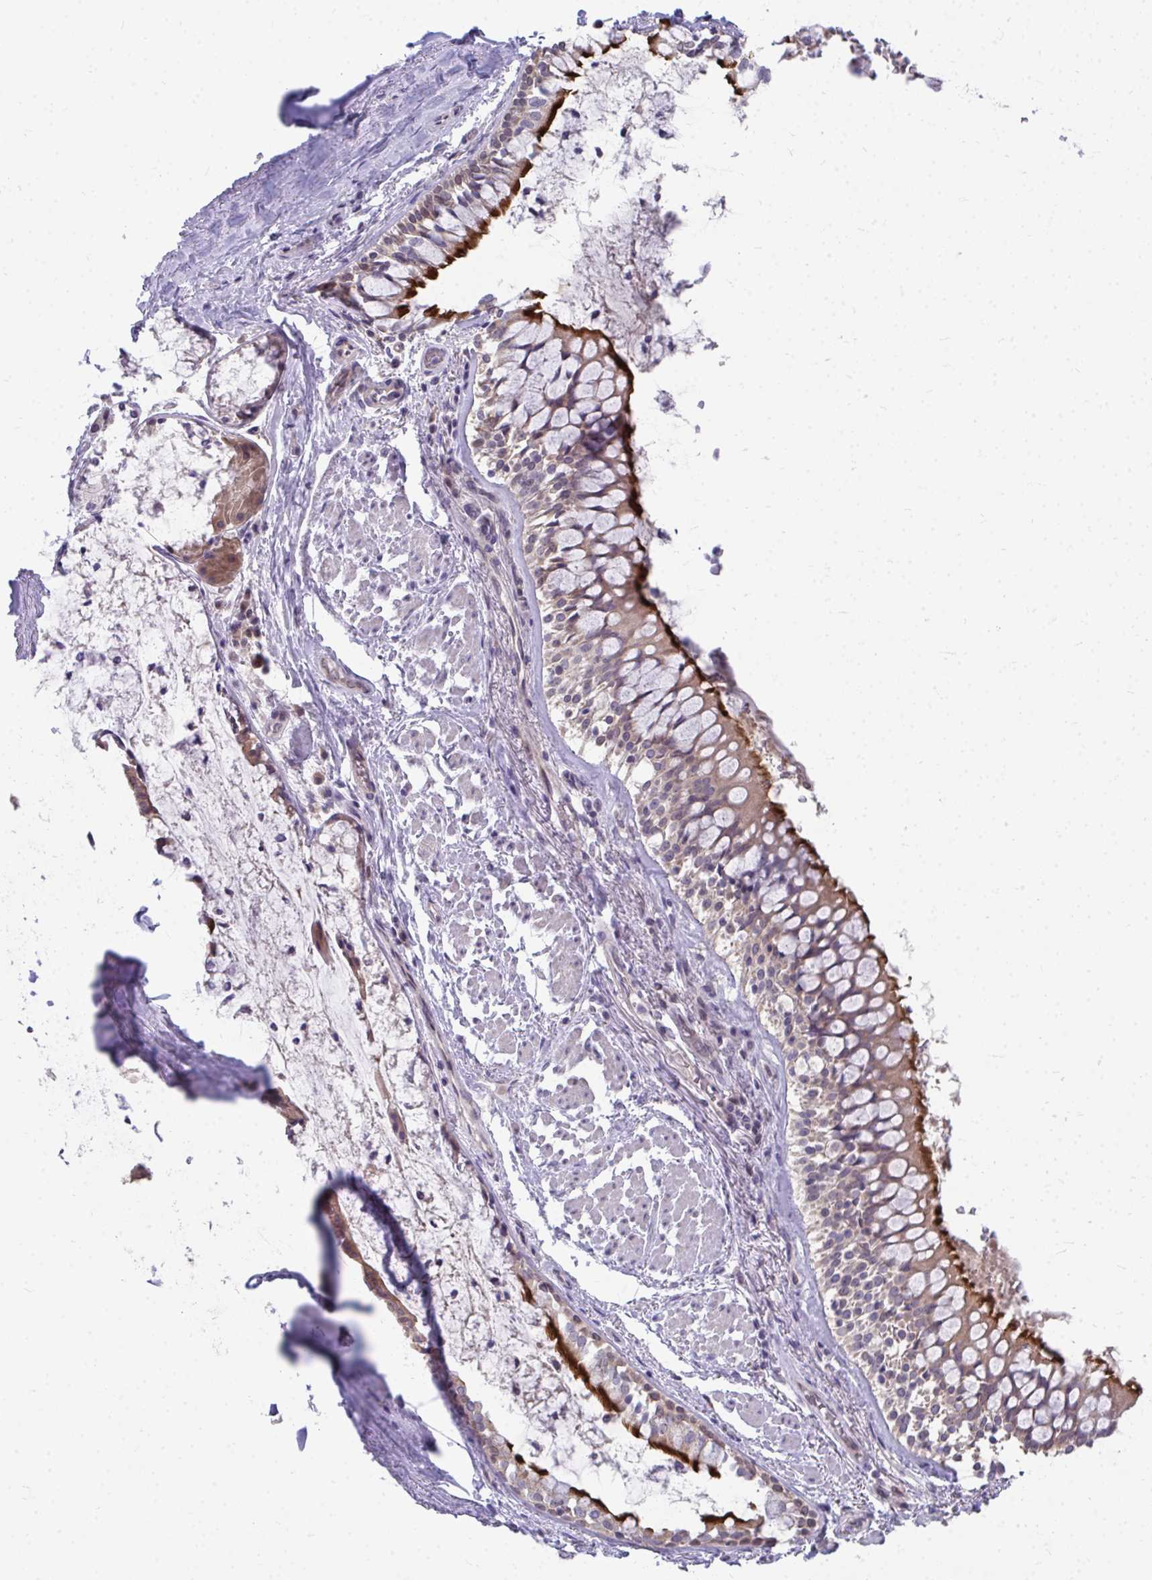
{"staining": {"intensity": "negative", "quantity": "none", "location": "none"}, "tissue": "adipose tissue", "cell_type": "Adipocytes", "image_type": "normal", "snomed": [{"axis": "morphology", "description": "Normal tissue, NOS"}, {"axis": "topography", "description": "Cartilage tissue"}, {"axis": "topography", "description": "Bronchus"}], "caption": "IHC of benign human adipose tissue exhibits no staining in adipocytes. (Brightfield microscopy of DAB (3,3'-diaminobenzidine) immunohistochemistry at high magnification).", "gene": "MROH8", "patient": {"sex": "male", "age": 64}}